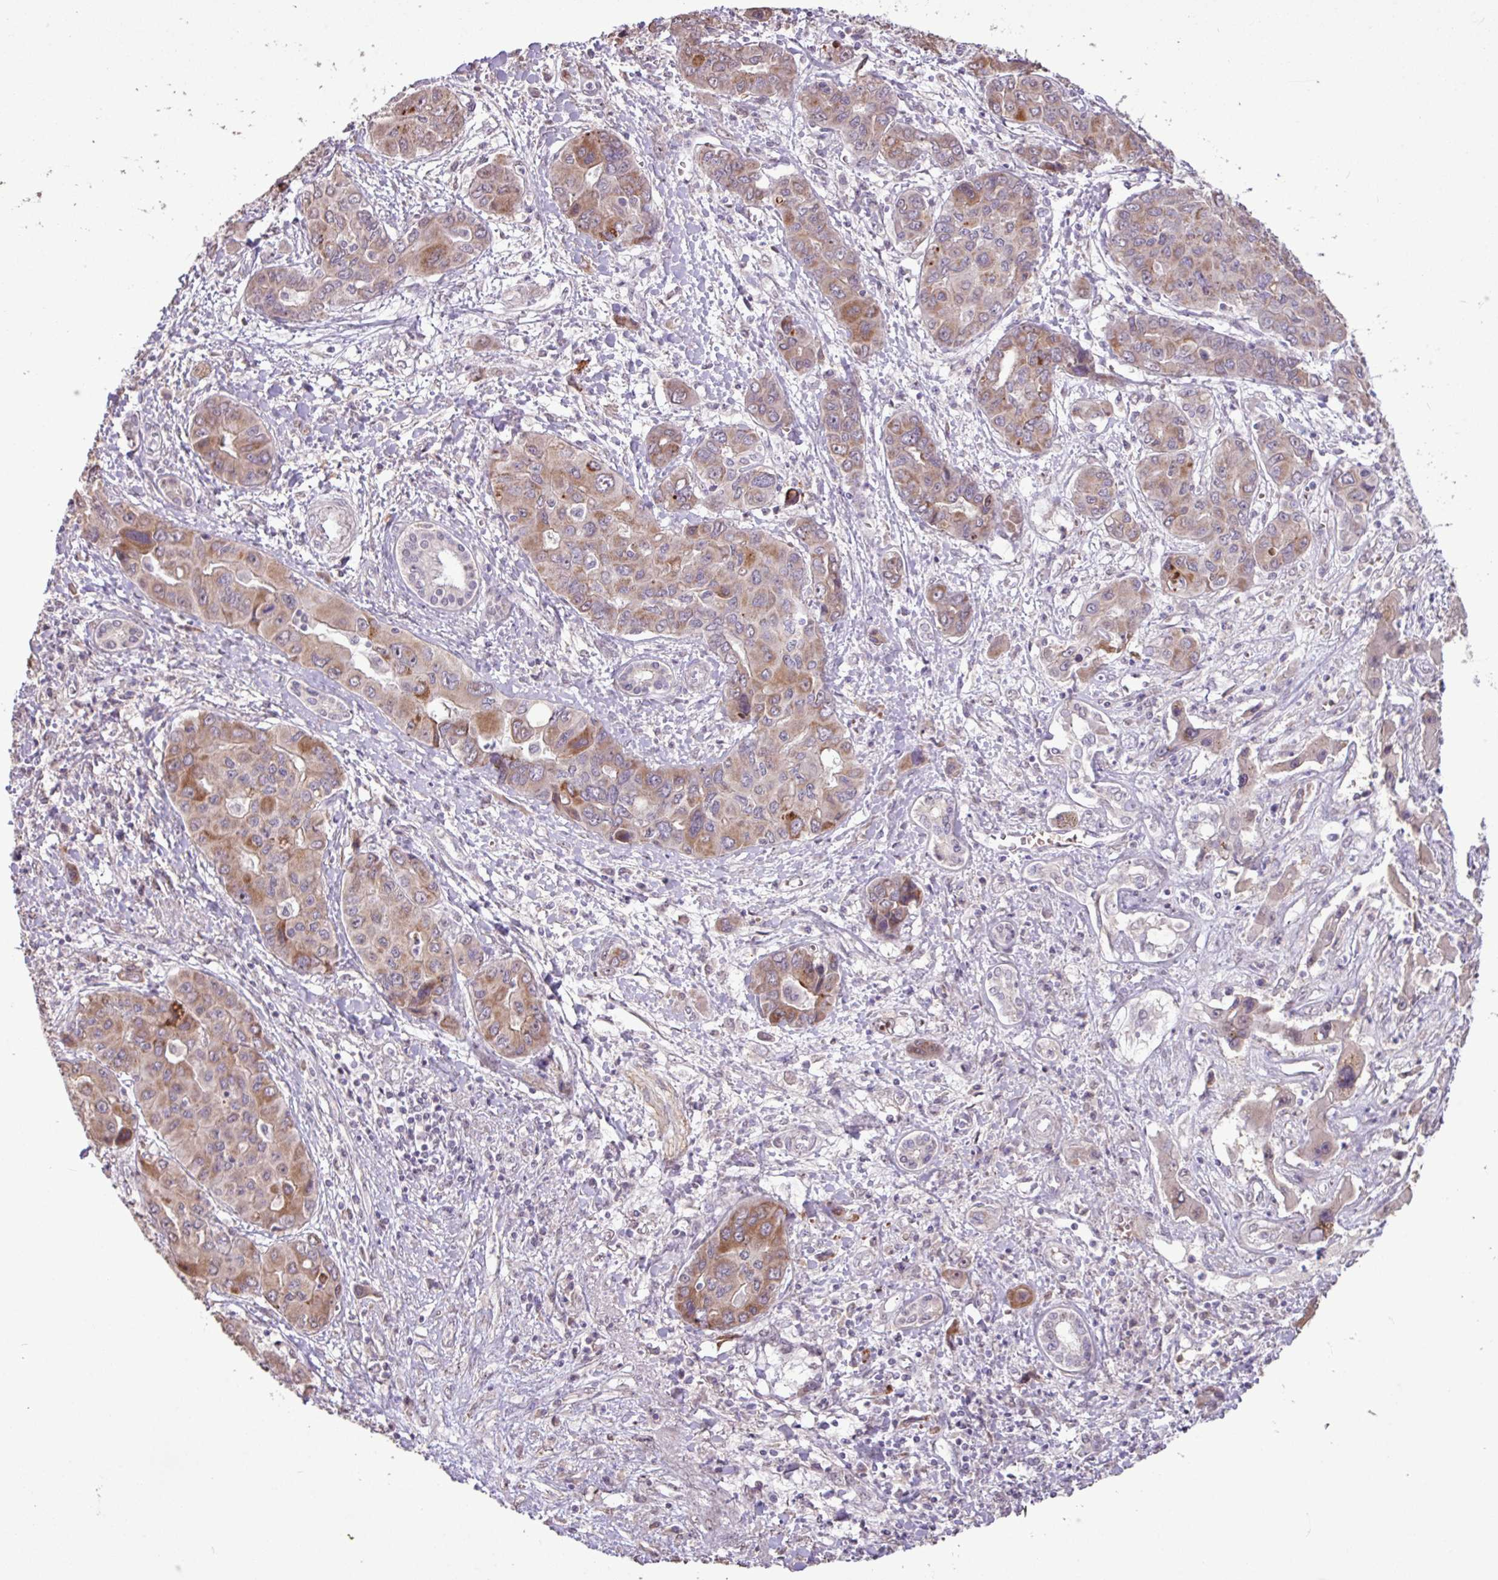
{"staining": {"intensity": "moderate", "quantity": ">75%", "location": "cytoplasmic/membranous"}, "tissue": "liver cancer", "cell_type": "Tumor cells", "image_type": "cancer", "snomed": [{"axis": "morphology", "description": "Cholangiocarcinoma"}, {"axis": "topography", "description": "Liver"}], "caption": "This photomicrograph shows immunohistochemistry (IHC) staining of cholangiocarcinoma (liver), with medium moderate cytoplasmic/membranous positivity in approximately >75% of tumor cells.", "gene": "L3MBTL3", "patient": {"sex": "male", "age": 67}}